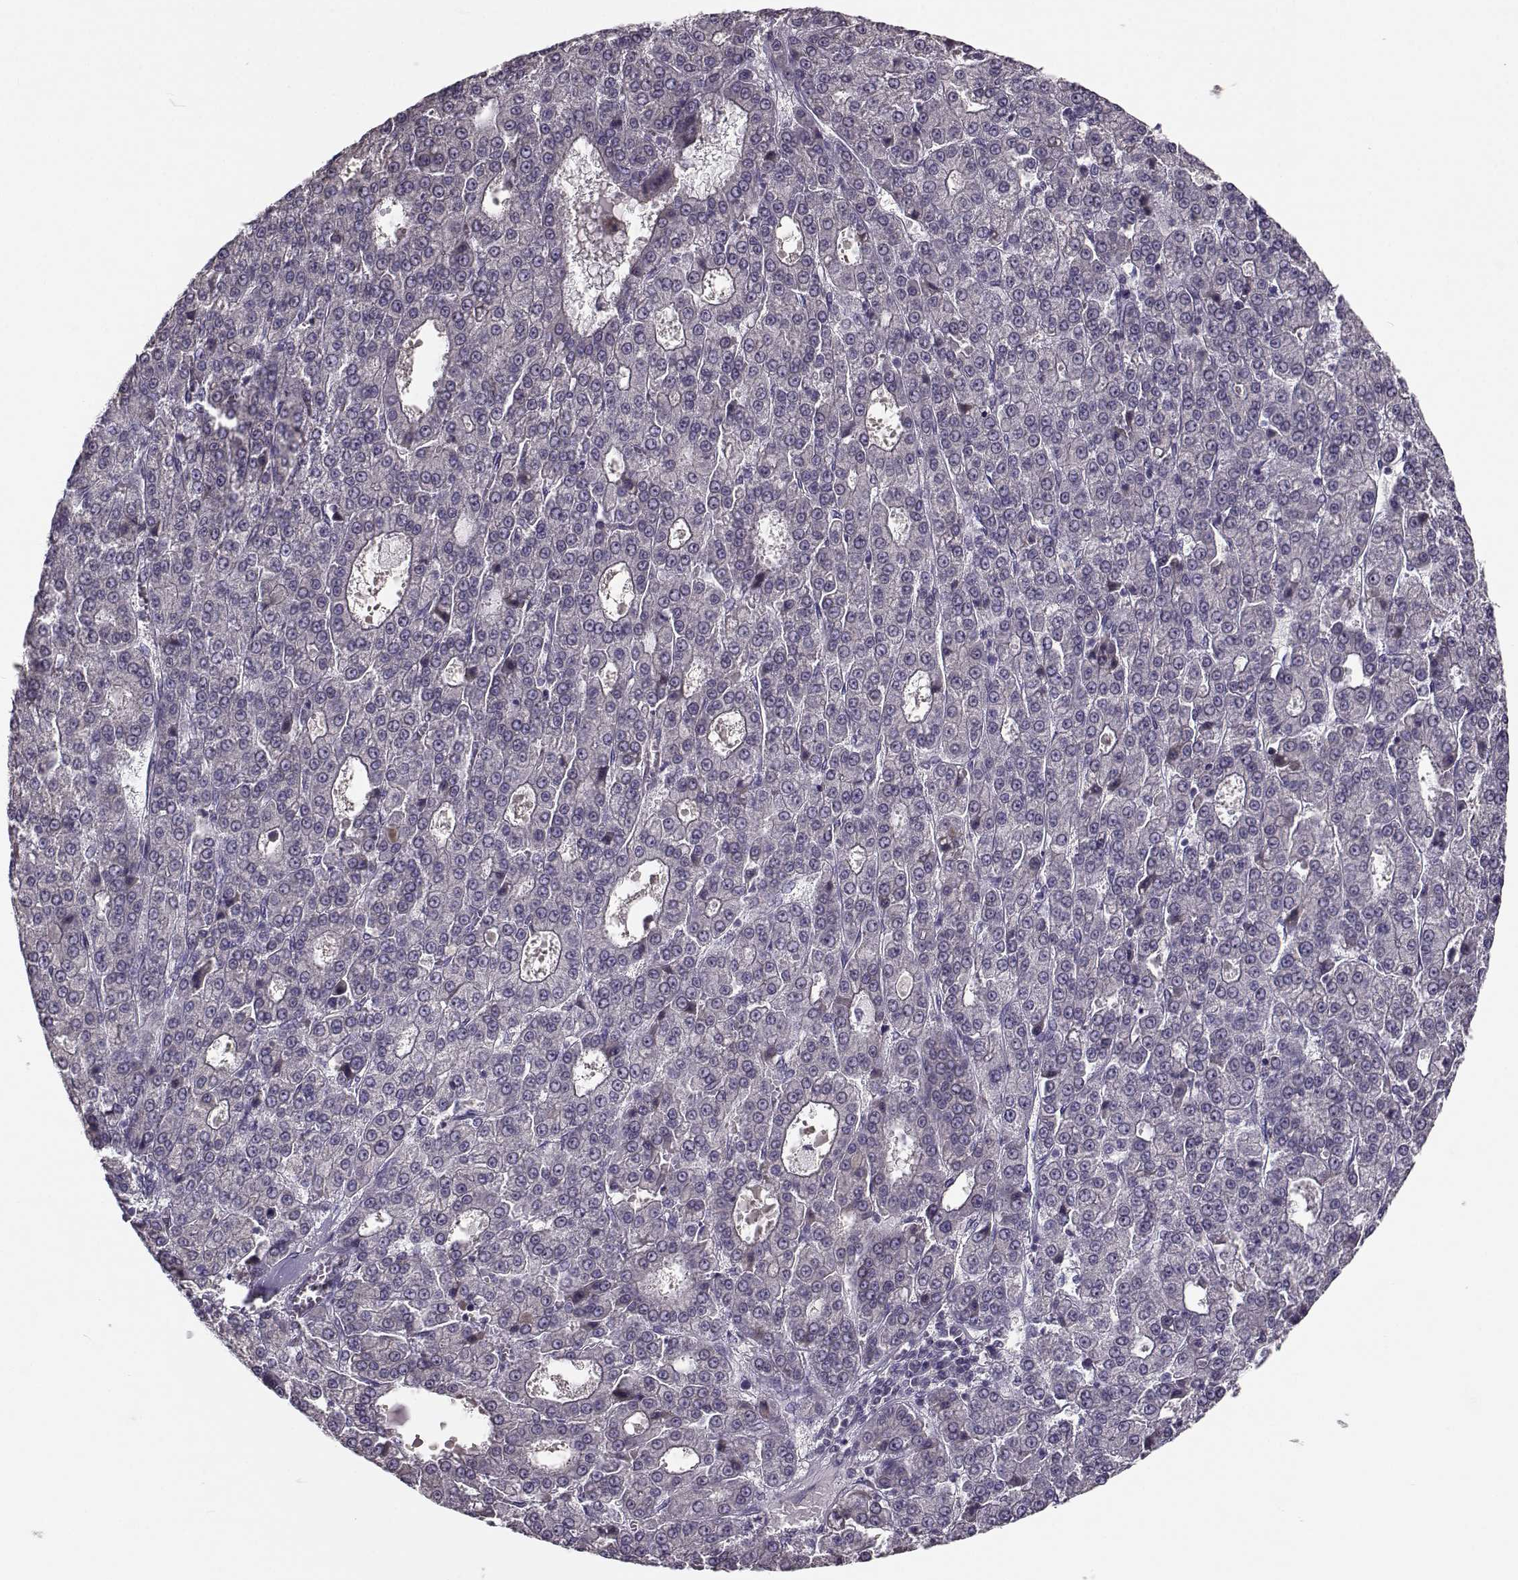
{"staining": {"intensity": "negative", "quantity": "none", "location": "none"}, "tissue": "liver cancer", "cell_type": "Tumor cells", "image_type": "cancer", "snomed": [{"axis": "morphology", "description": "Carcinoma, Hepatocellular, NOS"}, {"axis": "topography", "description": "Liver"}], "caption": "This is an IHC histopathology image of liver cancer (hepatocellular carcinoma). There is no positivity in tumor cells.", "gene": "TMEM145", "patient": {"sex": "male", "age": 70}}